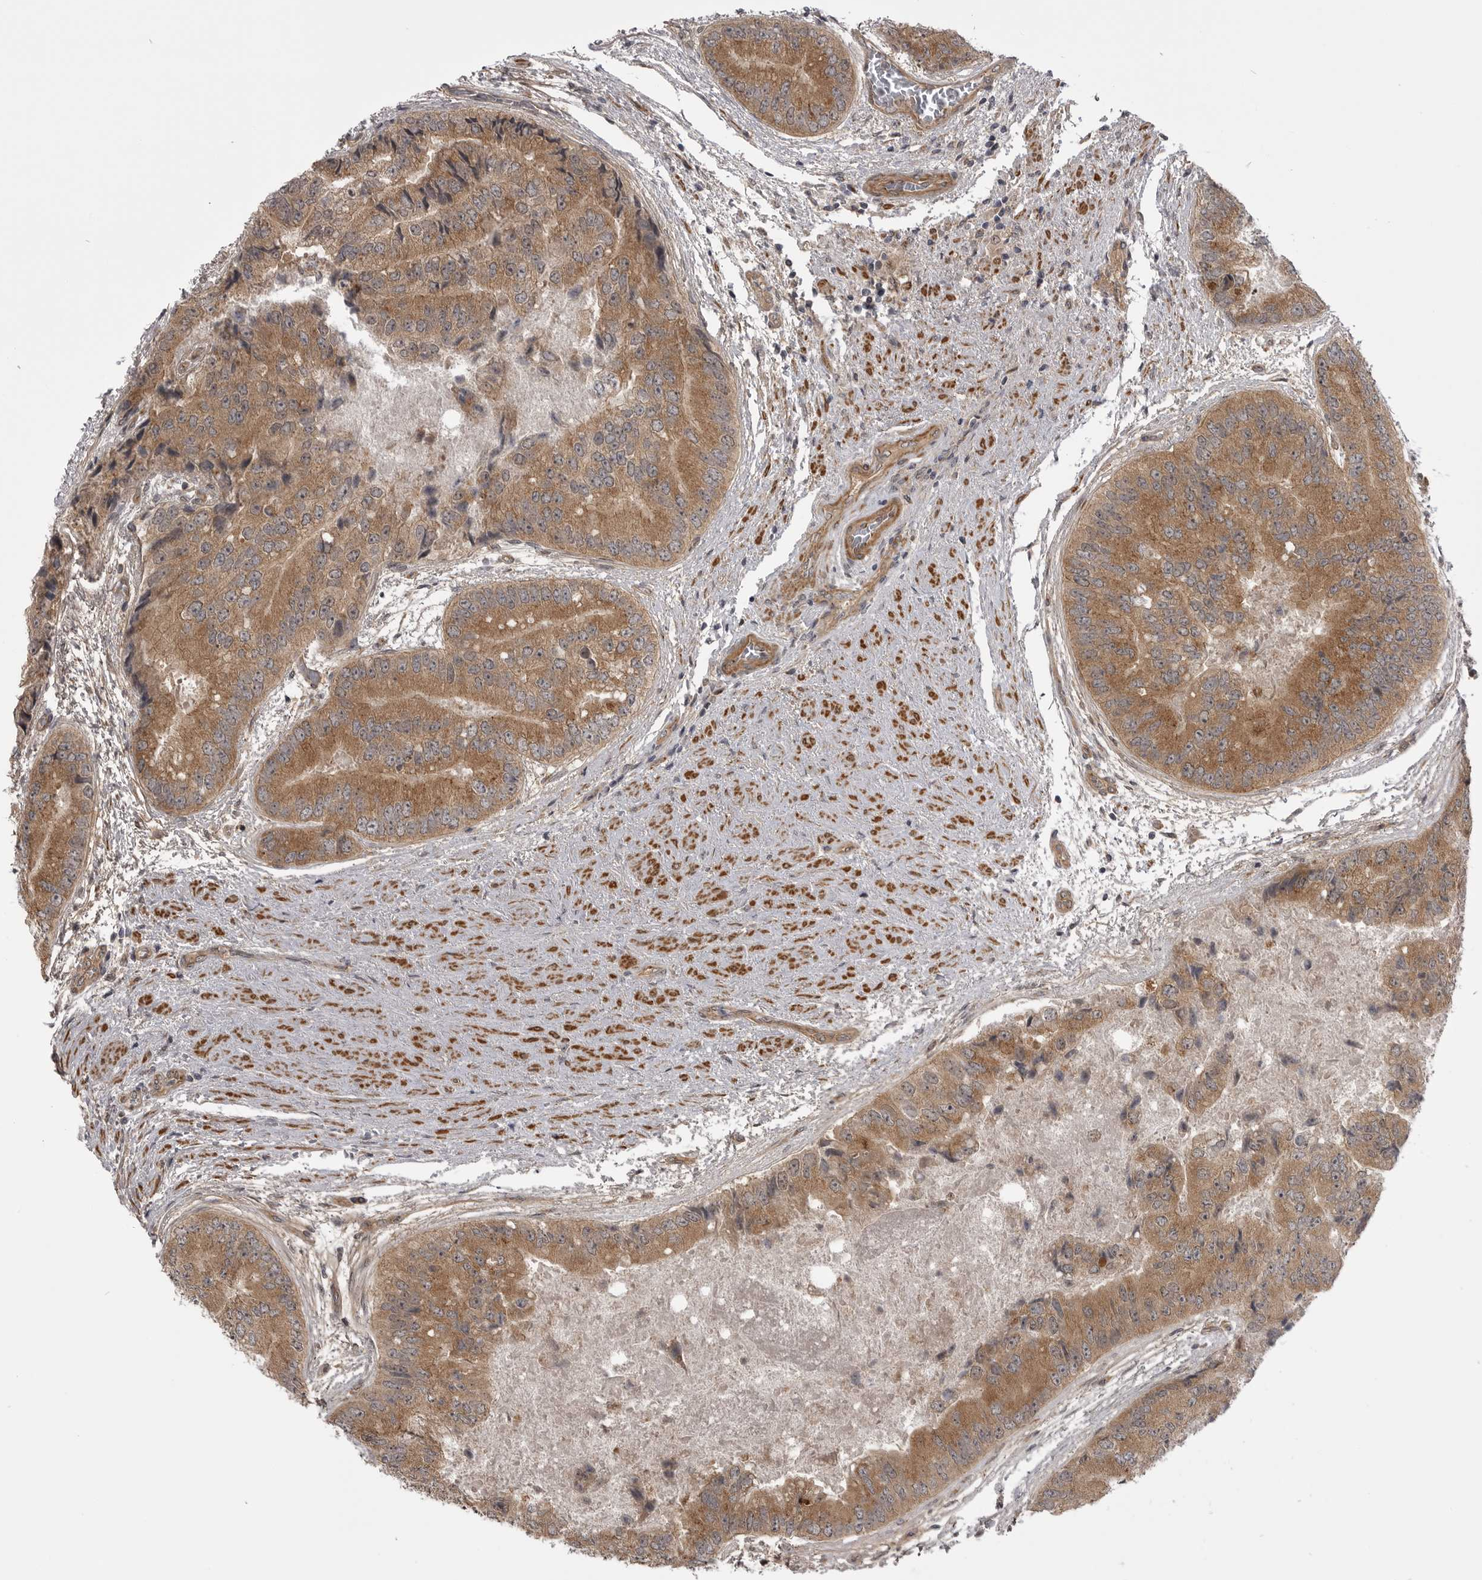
{"staining": {"intensity": "moderate", "quantity": ">75%", "location": "cytoplasmic/membranous"}, "tissue": "prostate cancer", "cell_type": "Tumor cells", "image_type": "cancer", "snomed": [{"axis": "morphology", "description": "Adenocarcinoma, High grade"}, {"axis": "topography", "description": "Prostate"}], "caption": "Adenocarcinoma (high-grade) (prostate) tissue shows moderate cytoplasmic/membranous staining in about >75% of tumor cells The staining is performed using DAB brown chromogen to label protein expression. The nuclei are counter-stained blue using hematoxylin.", "gene": "PDCL", "patient": {"sex": "male", "age": 70}}